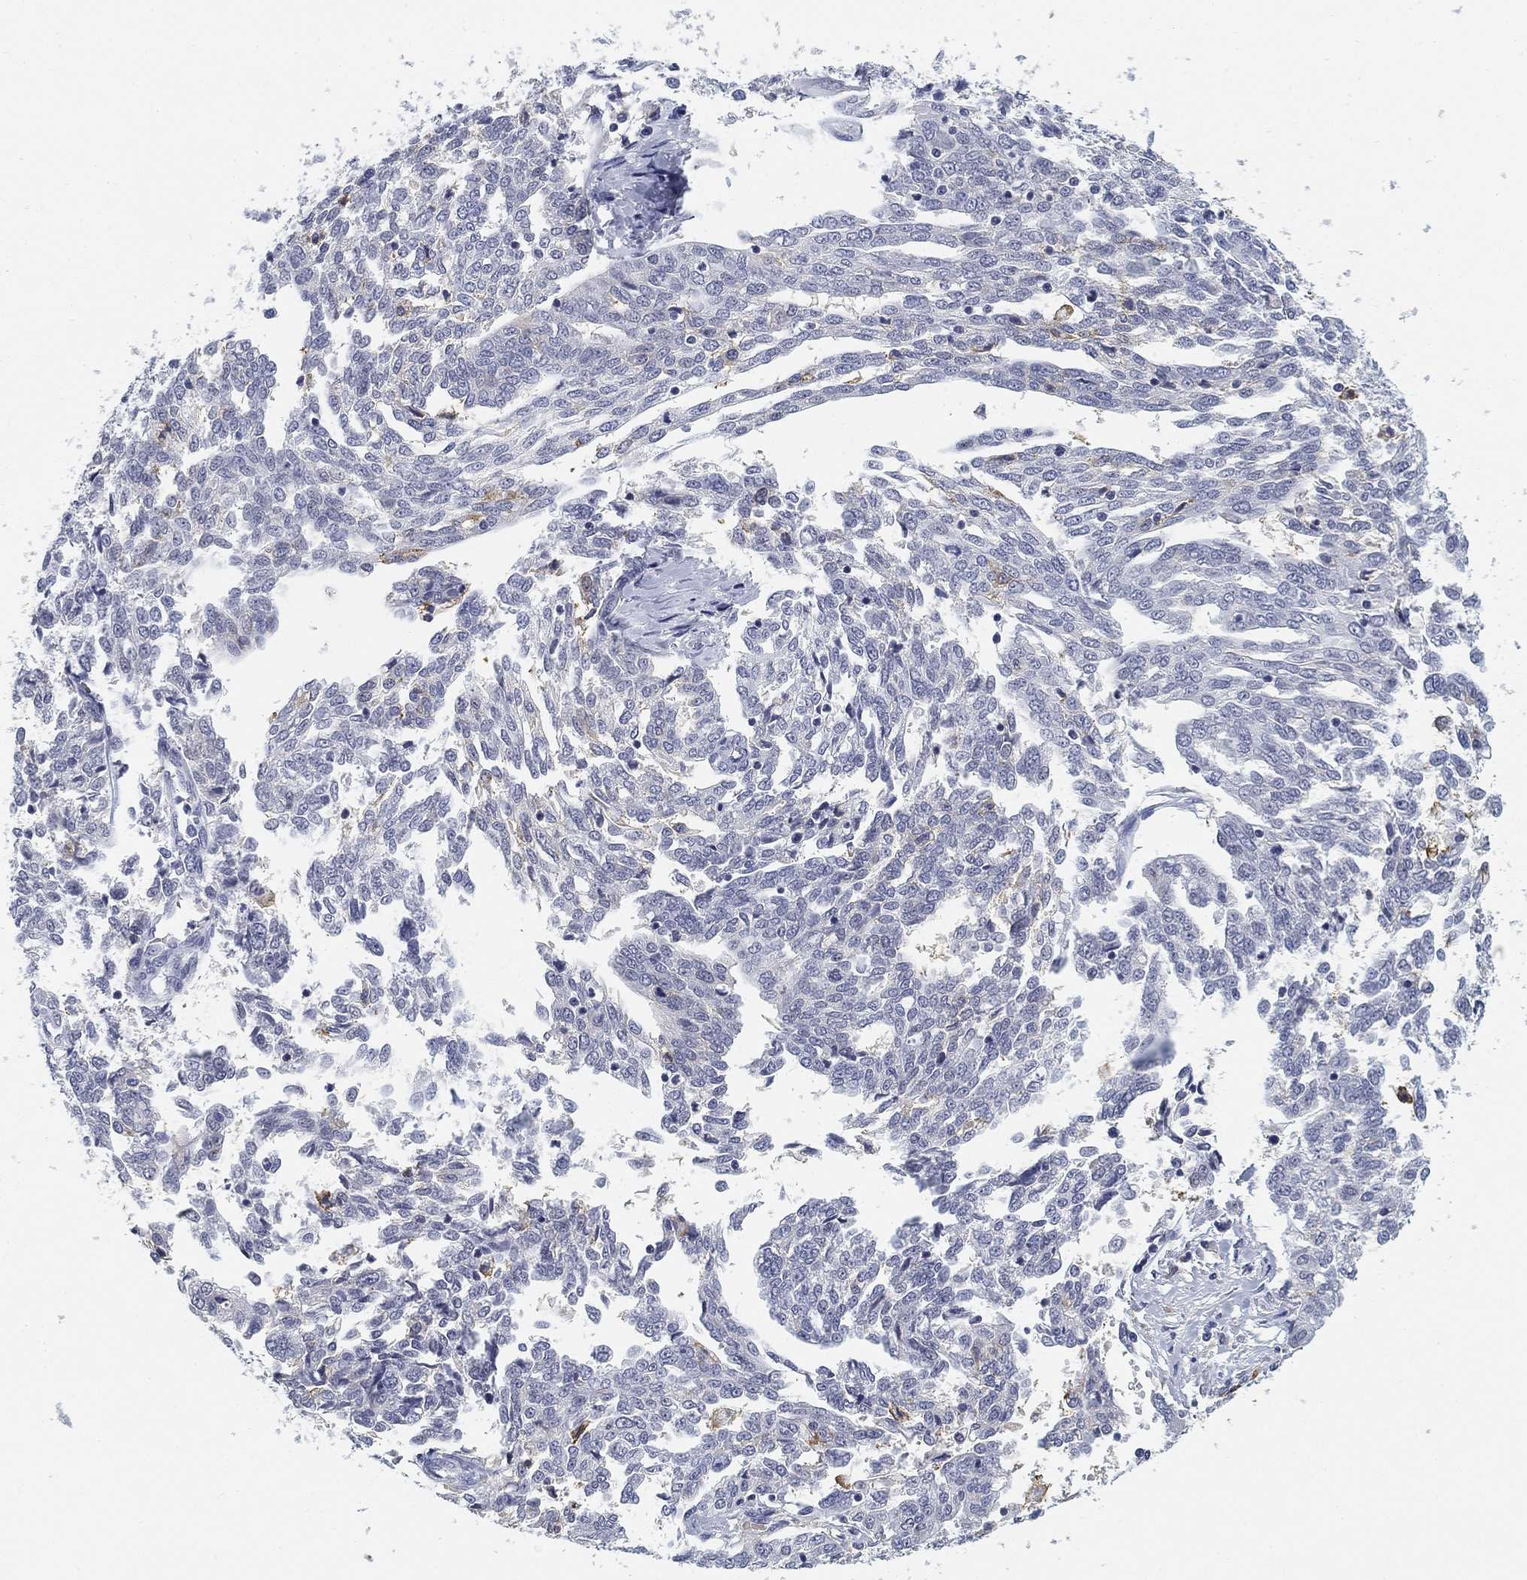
{"staining": {"intensity": "negative", "quantity": "none", "location": "none"}, "tissue": "ovarian cancer", "cell_type": "Tumor cells", "image_type": "cancer", "snomed": [{"axis": "morphology", "description": "Cystadenocarcinoma, serous, NOS"}, {"axis": "topography", "description": "Ovary"}], "caption": "The photomicrograph reveals no significant expression in tumor cells of ovarian cancer (serous cystadenocarcinoma). (DAB immunohistochemistry (IHC) with hematoxylin counter stain).", "gene": "SLC2A5", "patient": {"sex": "female", "age": 67}}